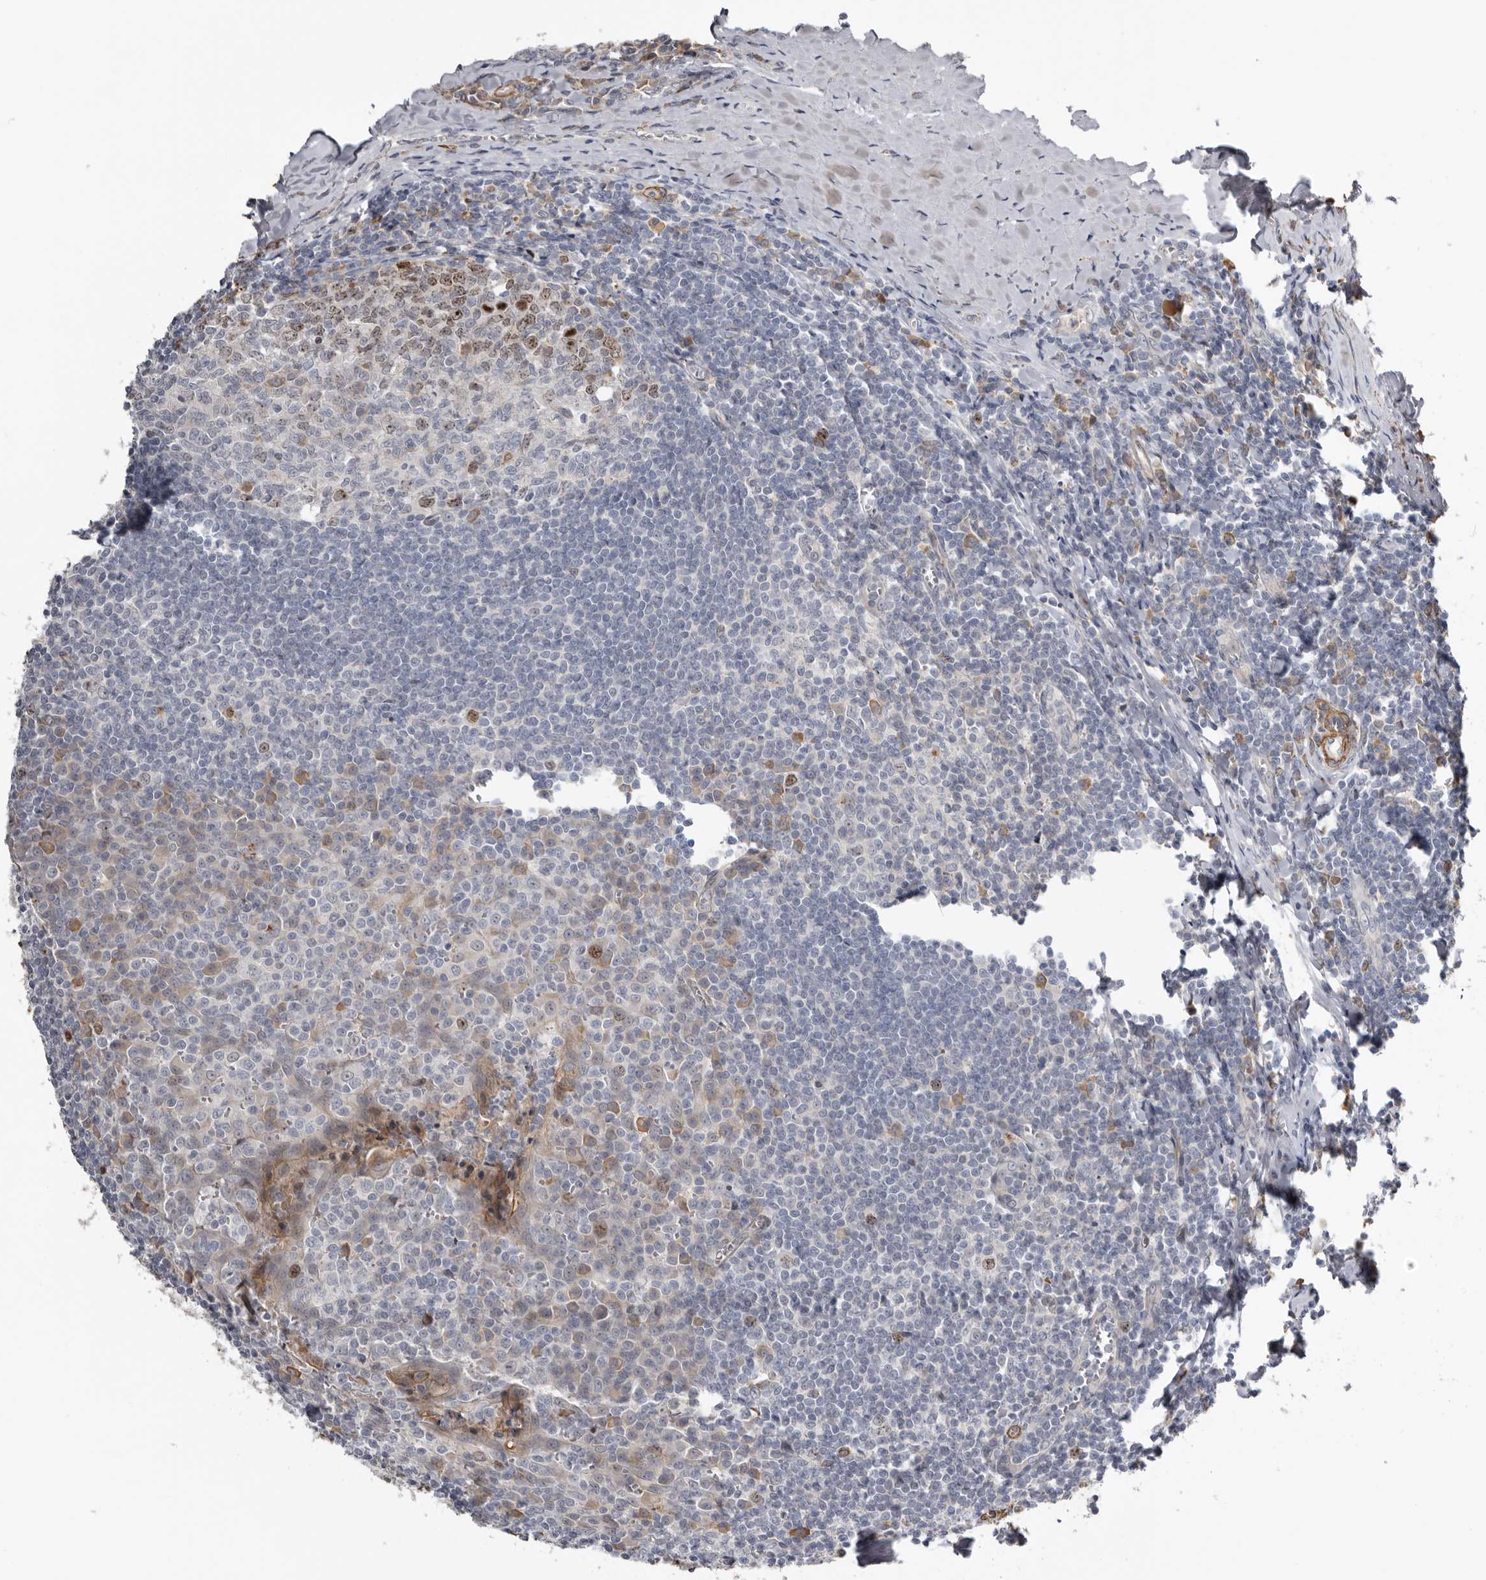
{"staining": {"intensity": "moderate", "quantity": "25%-75%", "location": "nuclear"}, "tissue": "tonsil", "cell_type": "Germinal center cells", "image_type": "normal", "snomed": [{"axis": "morphology", "description": "Normal tissue, NOS"}, {"axis": "topography", "description": "Tonsil"}], "caption": "Immunohistochemistry photomicrograph of benign tonsil stained for a protein (brown), which reveals medium levels of moderate nuclear staining in about 25%-75% of germinal center cells.", "gene": "CDCA8", "patient": {"sex": "male", "age": 27}}